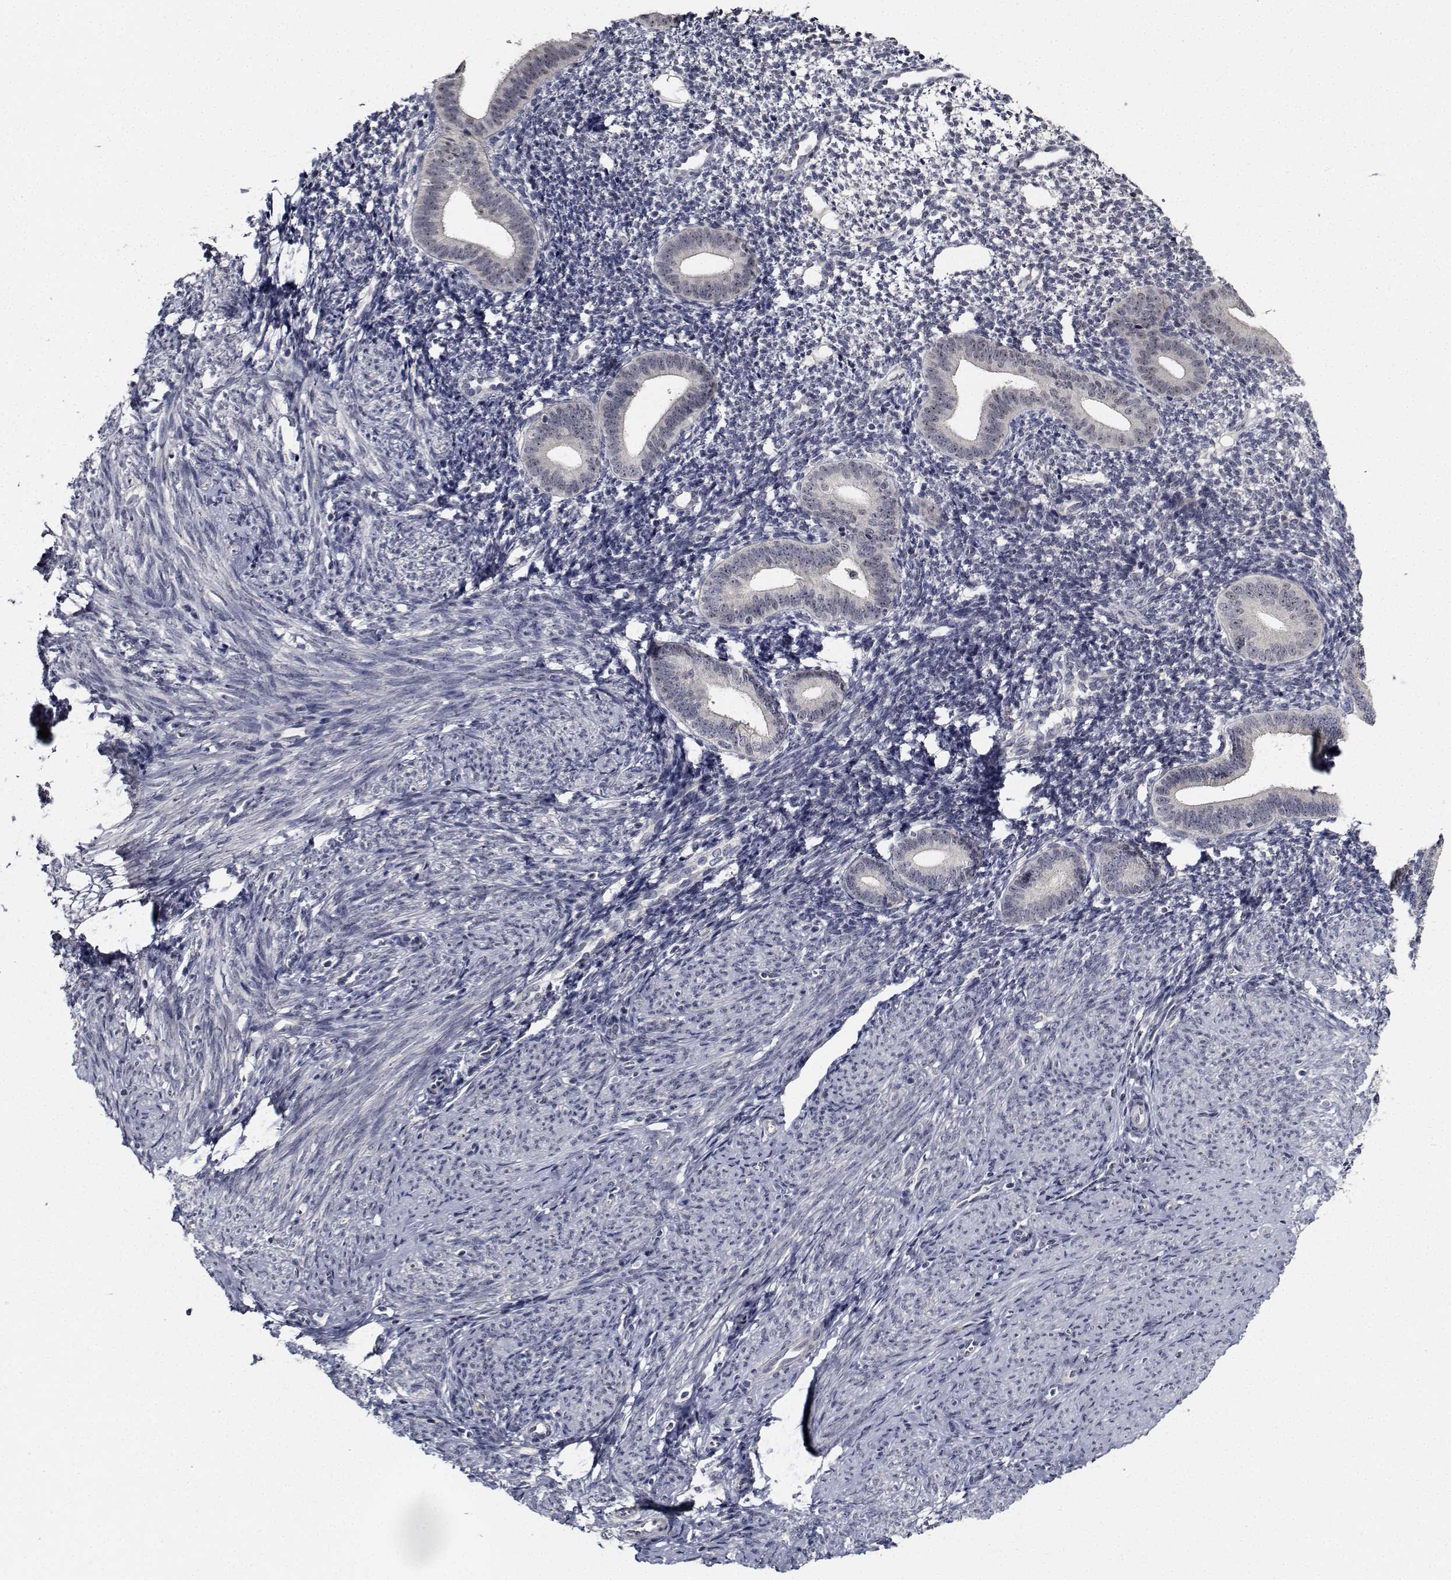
{"staining": {"intensity": "negative", "quantity": "none", "location": "none"}, "tissue": "endometrium", "cell_type": "Cells in endometrial stroma", "image_type": "normal", "snomed": [{"axis": "morphology", "description": "Normal tissue, NOS"}, {"axis": "topography", "description": "Endometrium"}], "caption": "Cells in endometrial stroma are negative for brown protein staining in normal endometrium. (DAB (3,3'-diaminobenzidine) immunohistochemistry (IHC) visualized using brightfield microscopy, high magnification).", "gene": "NVL", "patient": {"sex": "female", "age": 40}}